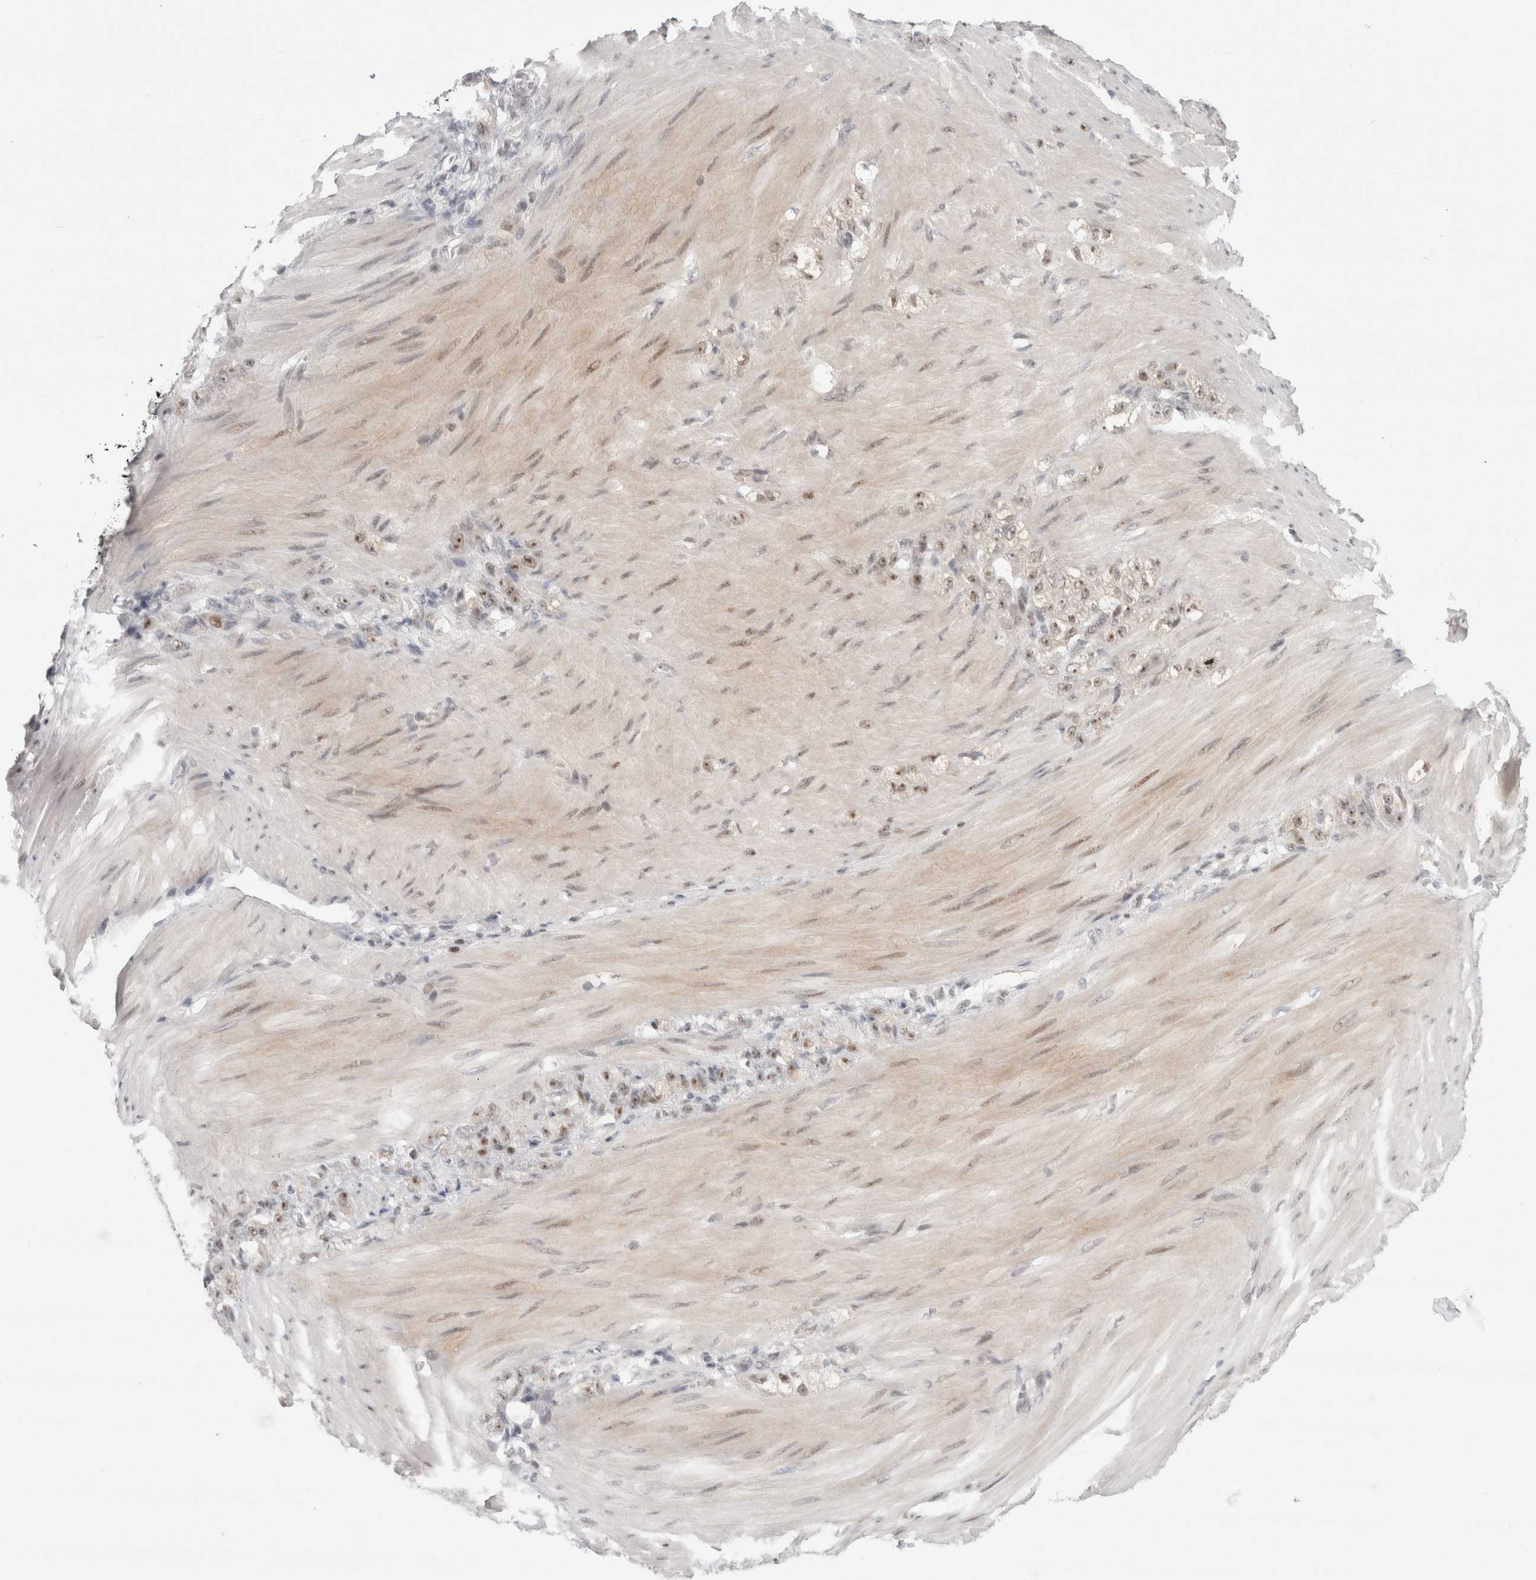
{"staining": {"intensity": "weak", "quantity": ">75%", "location": "nuclear"}, "tissue": "stomach cancer", "cell_type": "Tumor cells", "image_type": "cancer", "snomed": [{"axis": "morphology", "description": "Normal tissue, NOS"}, {"axis": "morphology", "description": "Adenocarcinoma, NOS"}, {"axis": "topography", "description": "Stomach"}], "caption": "Immunohistochemistry (DAB) staining of human stomach cancer reveals weak nuclear protein expression in approximately >75% of tumor cells.", "gene": "SENP6", "patient": {"sex": "male", "age": 82}}